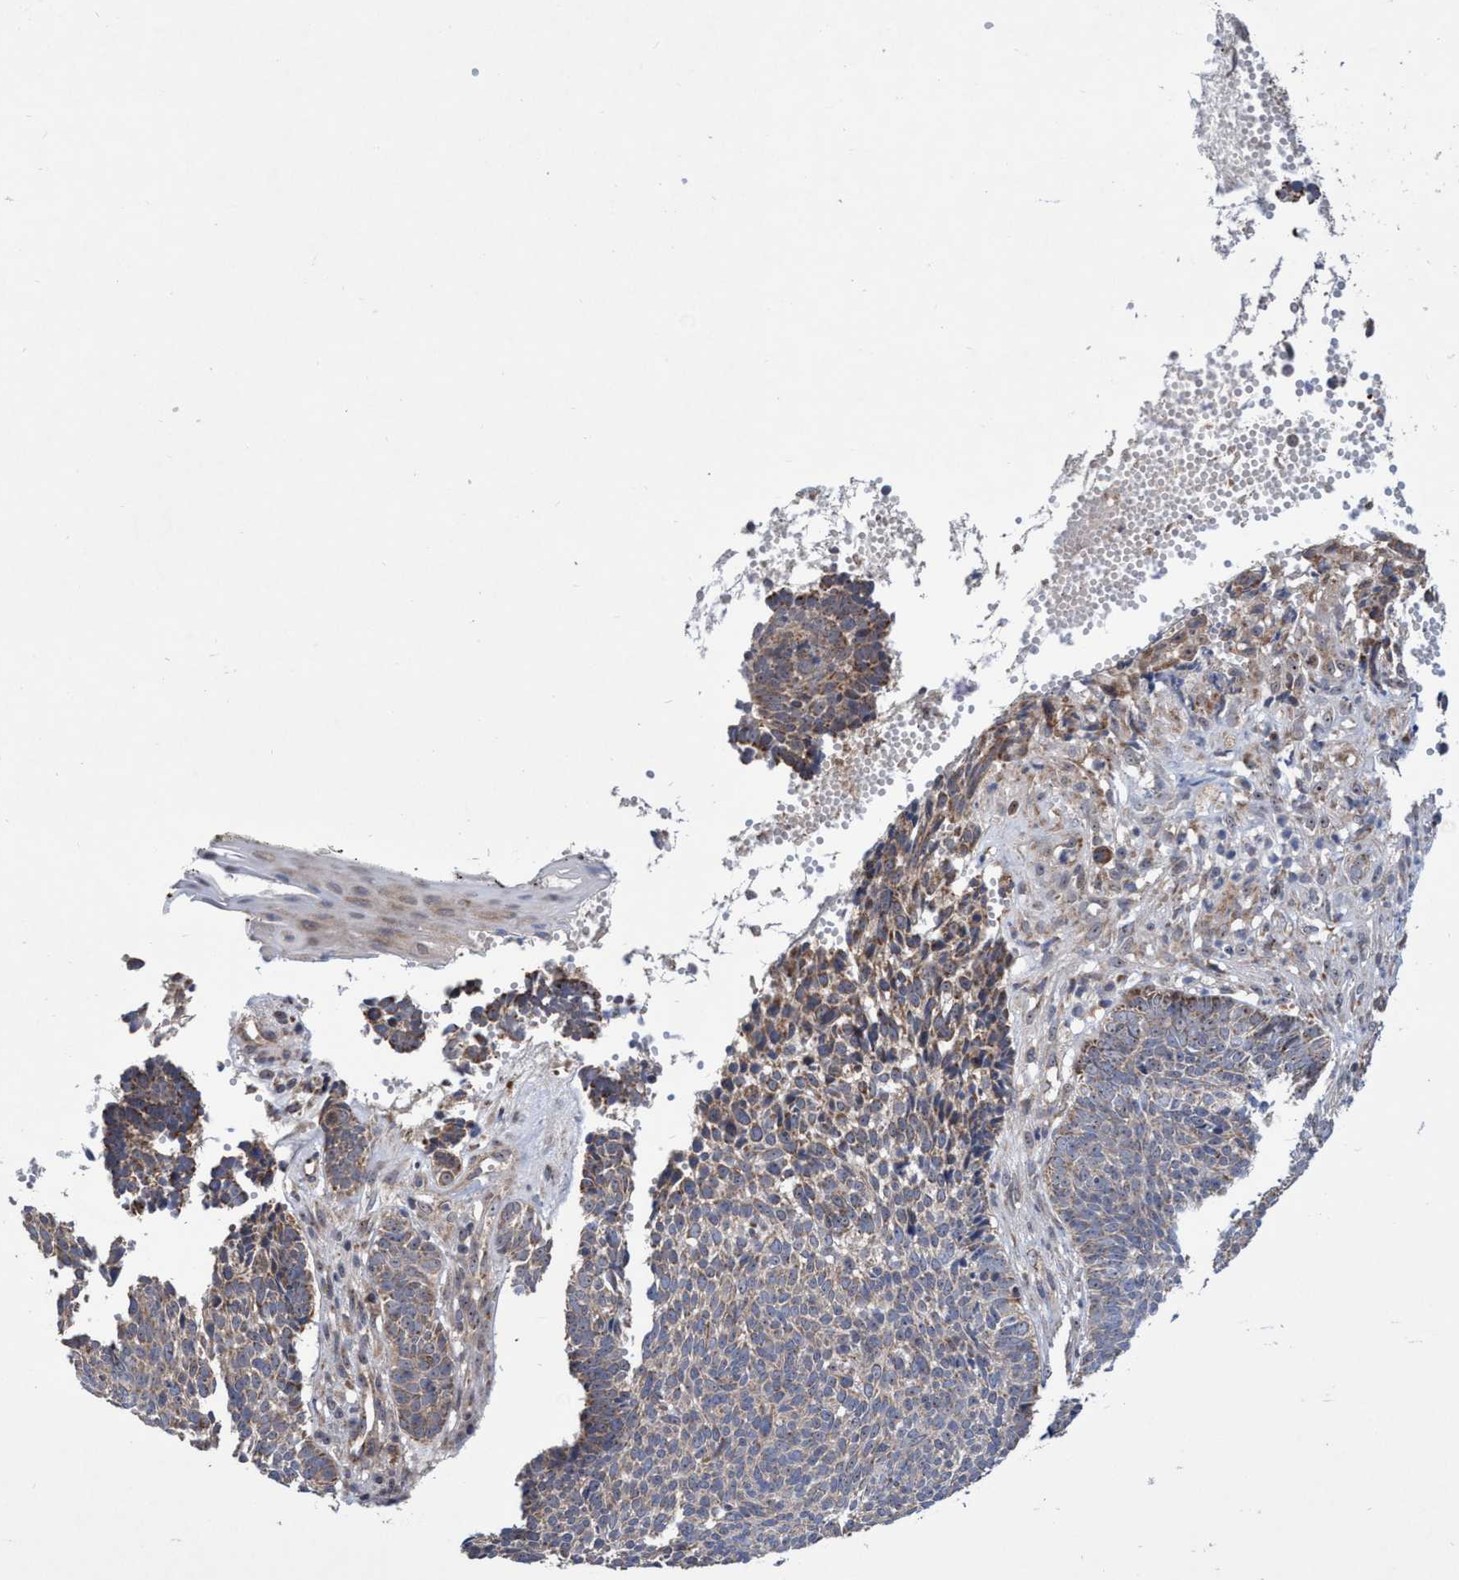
{"staining": {"intensity": "moderate", "quantity": "25%-75%", "location": "cytoplasmic/membranous"}, "tissue": "skin cancer", "cell_type": "Tumor cells", "image_type": "cancer", "snomed": [{"axis": "morphology", "description": "Basal cell carcinoma"}, {"axis": "topography", "description": "Skin"}], "caption": "Human skin basal cell carcinoma stained with a brown dye demonstrates moderate cytoplasmic/membranous positive staining in approximately 25%-75% of tumor cells.", "gene": "P2RY14", "patient": {"sex": "male", "age": 84}}